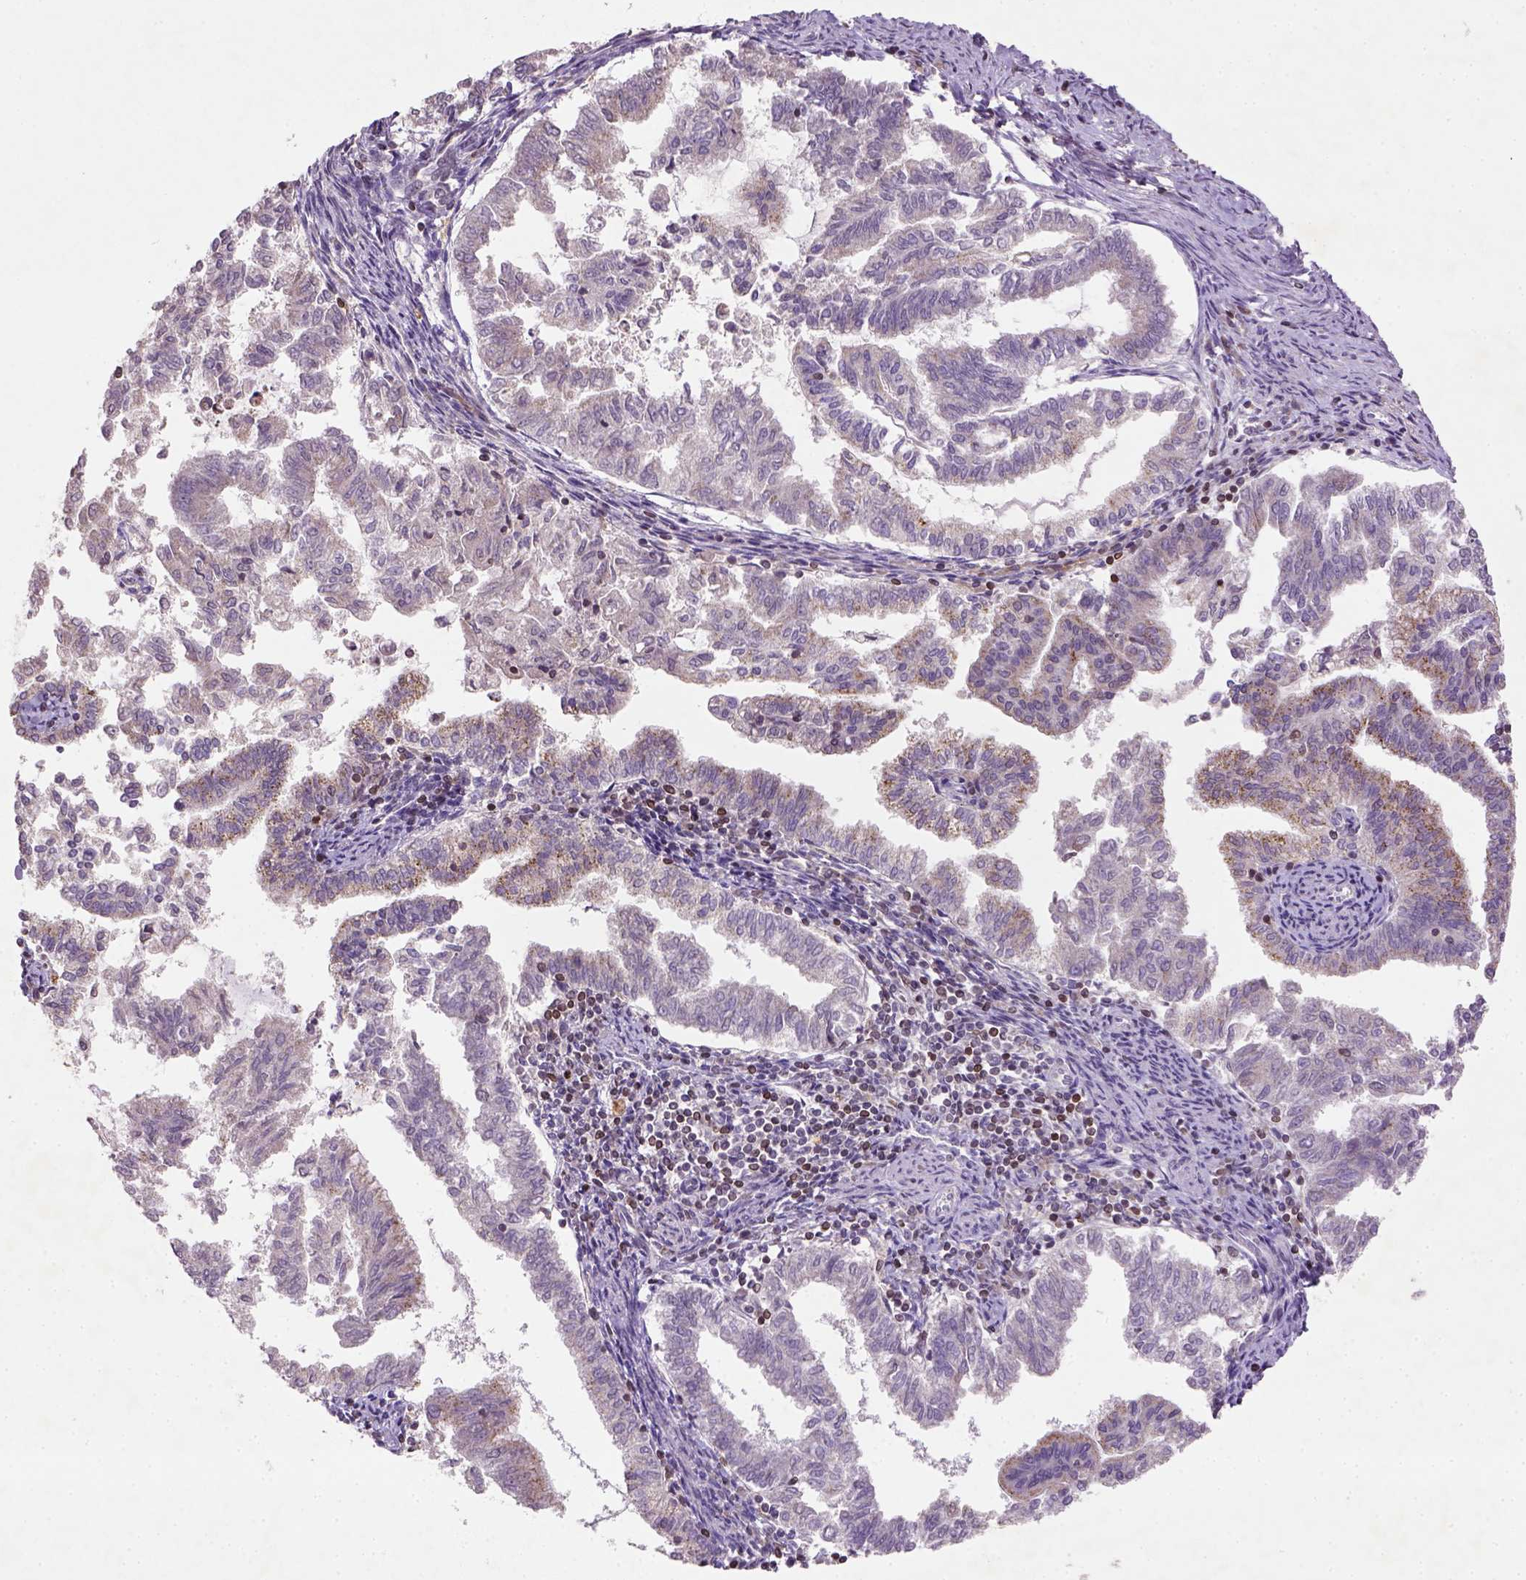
{"staining": {"intensity": "weak", "quantity": "25%-75%", "location": "cytoplasmic/membranous"}, "tissue": "endometrial cancer", "cell_type": "Tumor cells", "image_type": "cancer", "snomed": [{"axis": "morphology", "description": "Adenocarcinoma, NOS"}, {"axis": "topography", "description": "Endometrium"}], "caption": "Adenocarcinoma (endometrial) stained with a protein marker demonstrates weak staining in tumor cells.", "gene": "NUDT3", "patient": {"sex": "female", "age": 79}}